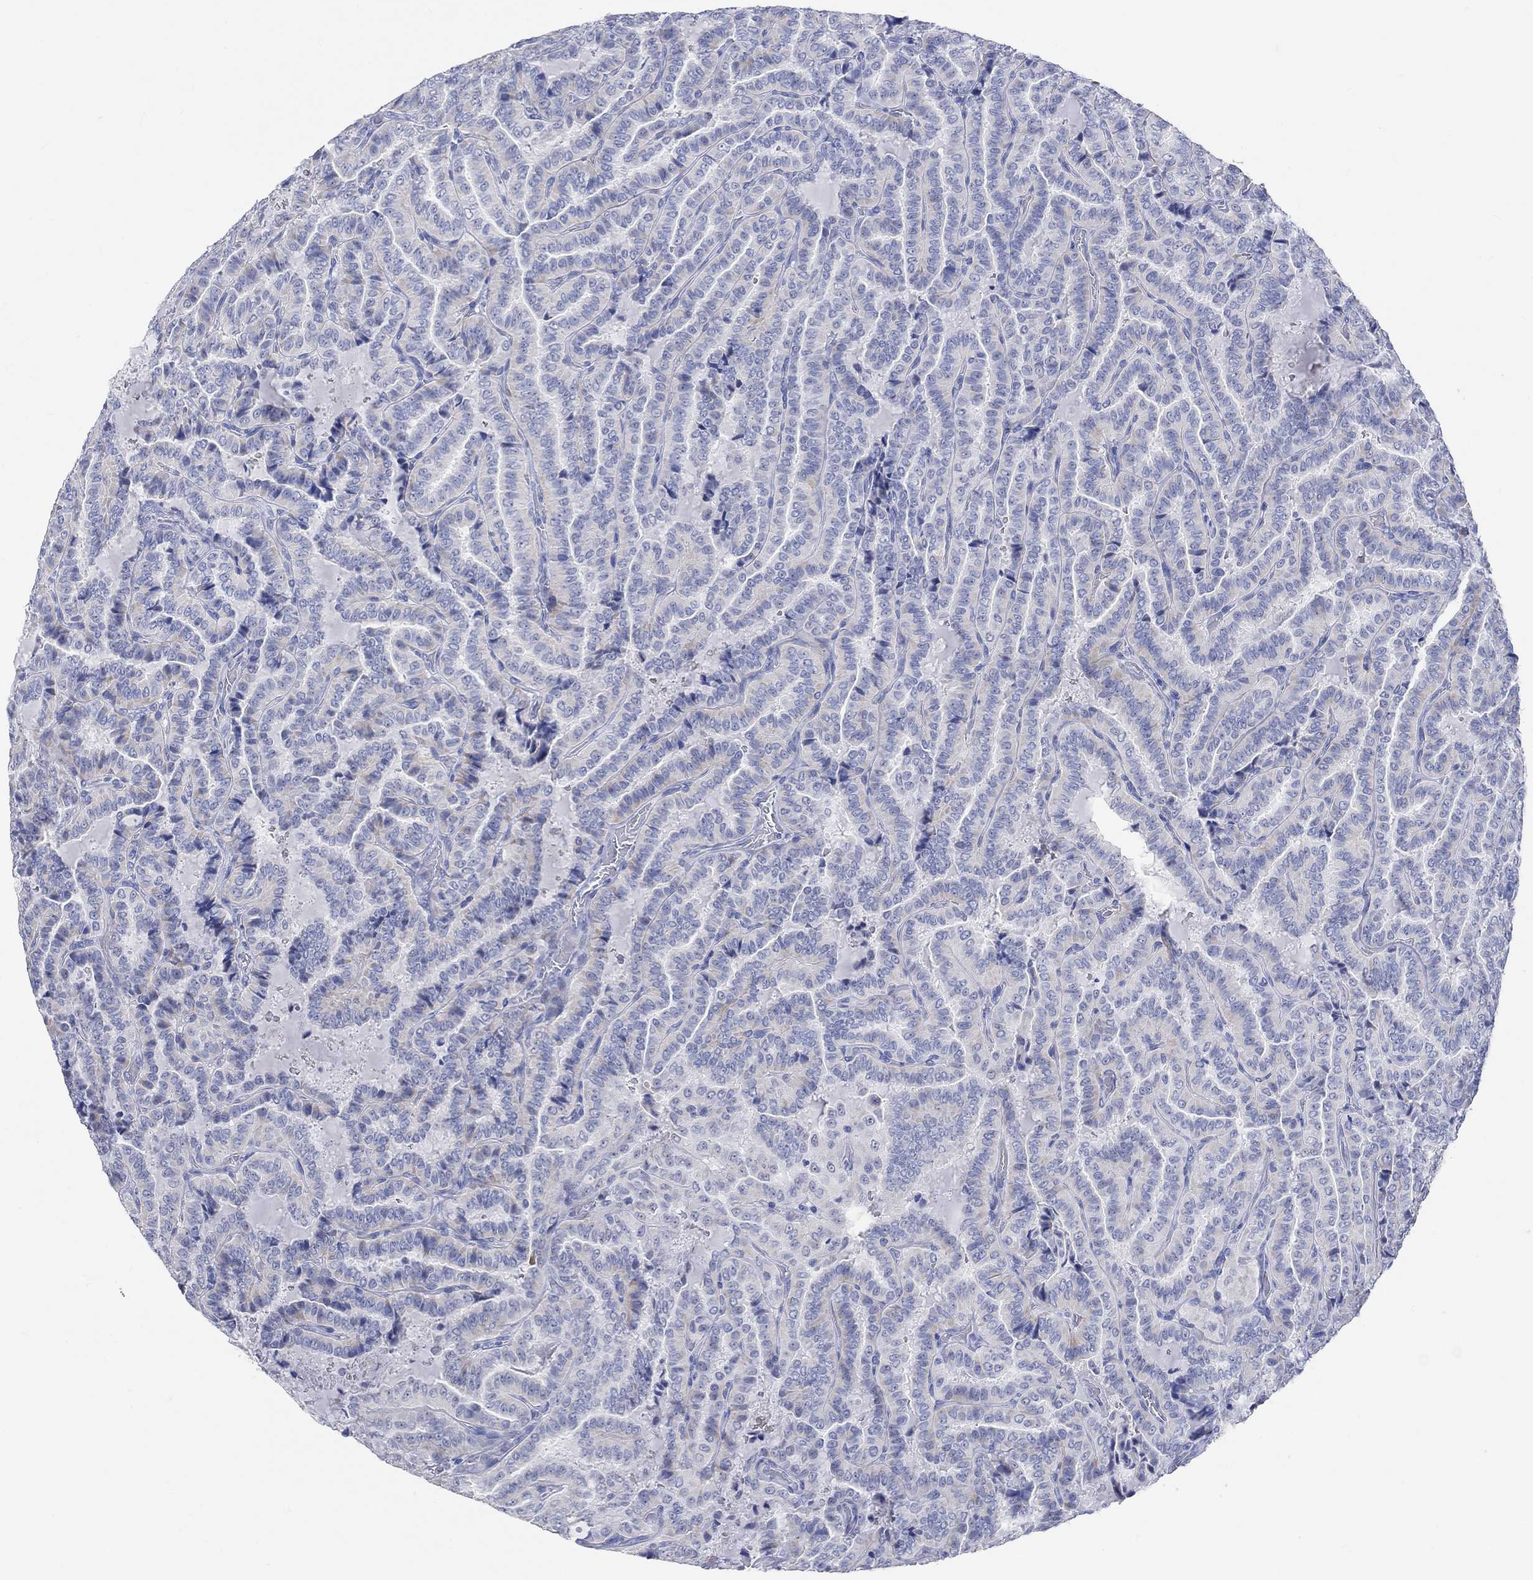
{"staining": {"intensity": "negative", "quantity": "none", "location": "none"}, "tissue": "thyroid cancer", "cell_type": "Tumor cells", "image_type": "cancer", "snomed": [{"axis": "morphology", "description": "Papillary adenocarcinoma, NOS"}, {"axis": "topography", "description": "Thyroid gland"}], "caption": "This is a micrograph of immunohistochemistry staining of thyroid cancer, which shows no expression in tumor cells. (Brightfield microscopy of DAB (3,3'-diaminobenzidine) immunohistochemistry at high magnification).", "gene": "GRIA3", "patient": {"sex": "female", "age": 39}}